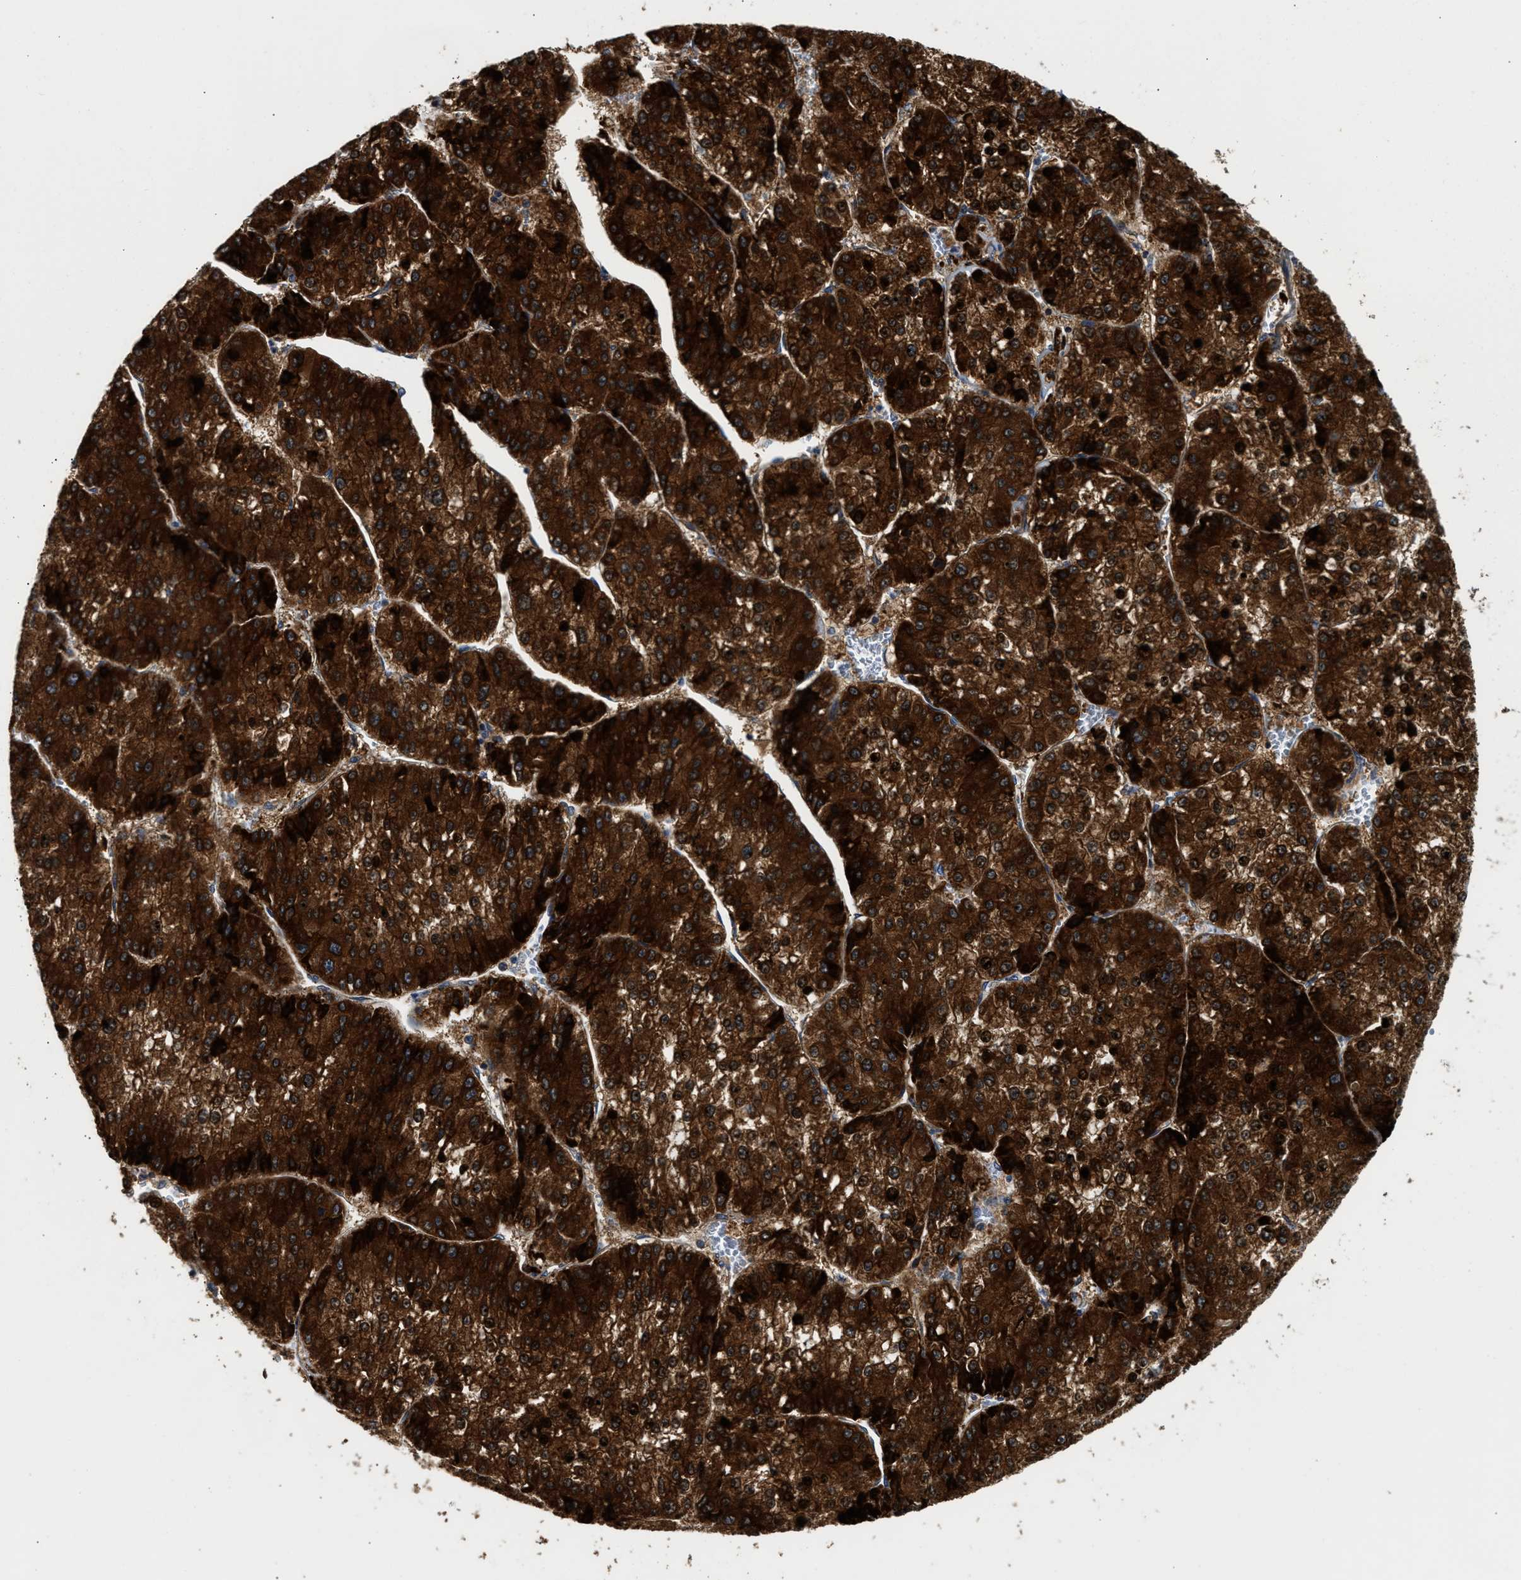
{"staining": {"intensity": "strong", "quantity": ">75%", "location": "cytoplasmic/membranous"}, "tissue": "liver cancer", "cell_type": "Tumor cells", "image_type": "cancer", "snomed": [{"axis": "morphology", "description": "Carcinoma, Hepatocellular, NOS"}, {"axis": "topography", "description": "Liver"}], "caption": "DAB immunohistochemical staining of liver hepatocellular carcinoma reveals strong cytoplasmic/membranous protein expression in approximately >75% of tumor cells. (IHC, brightfield microscopy, high magnification).", "gene": "AMZ1", "patient": {"sex": "female", "age": 73}}